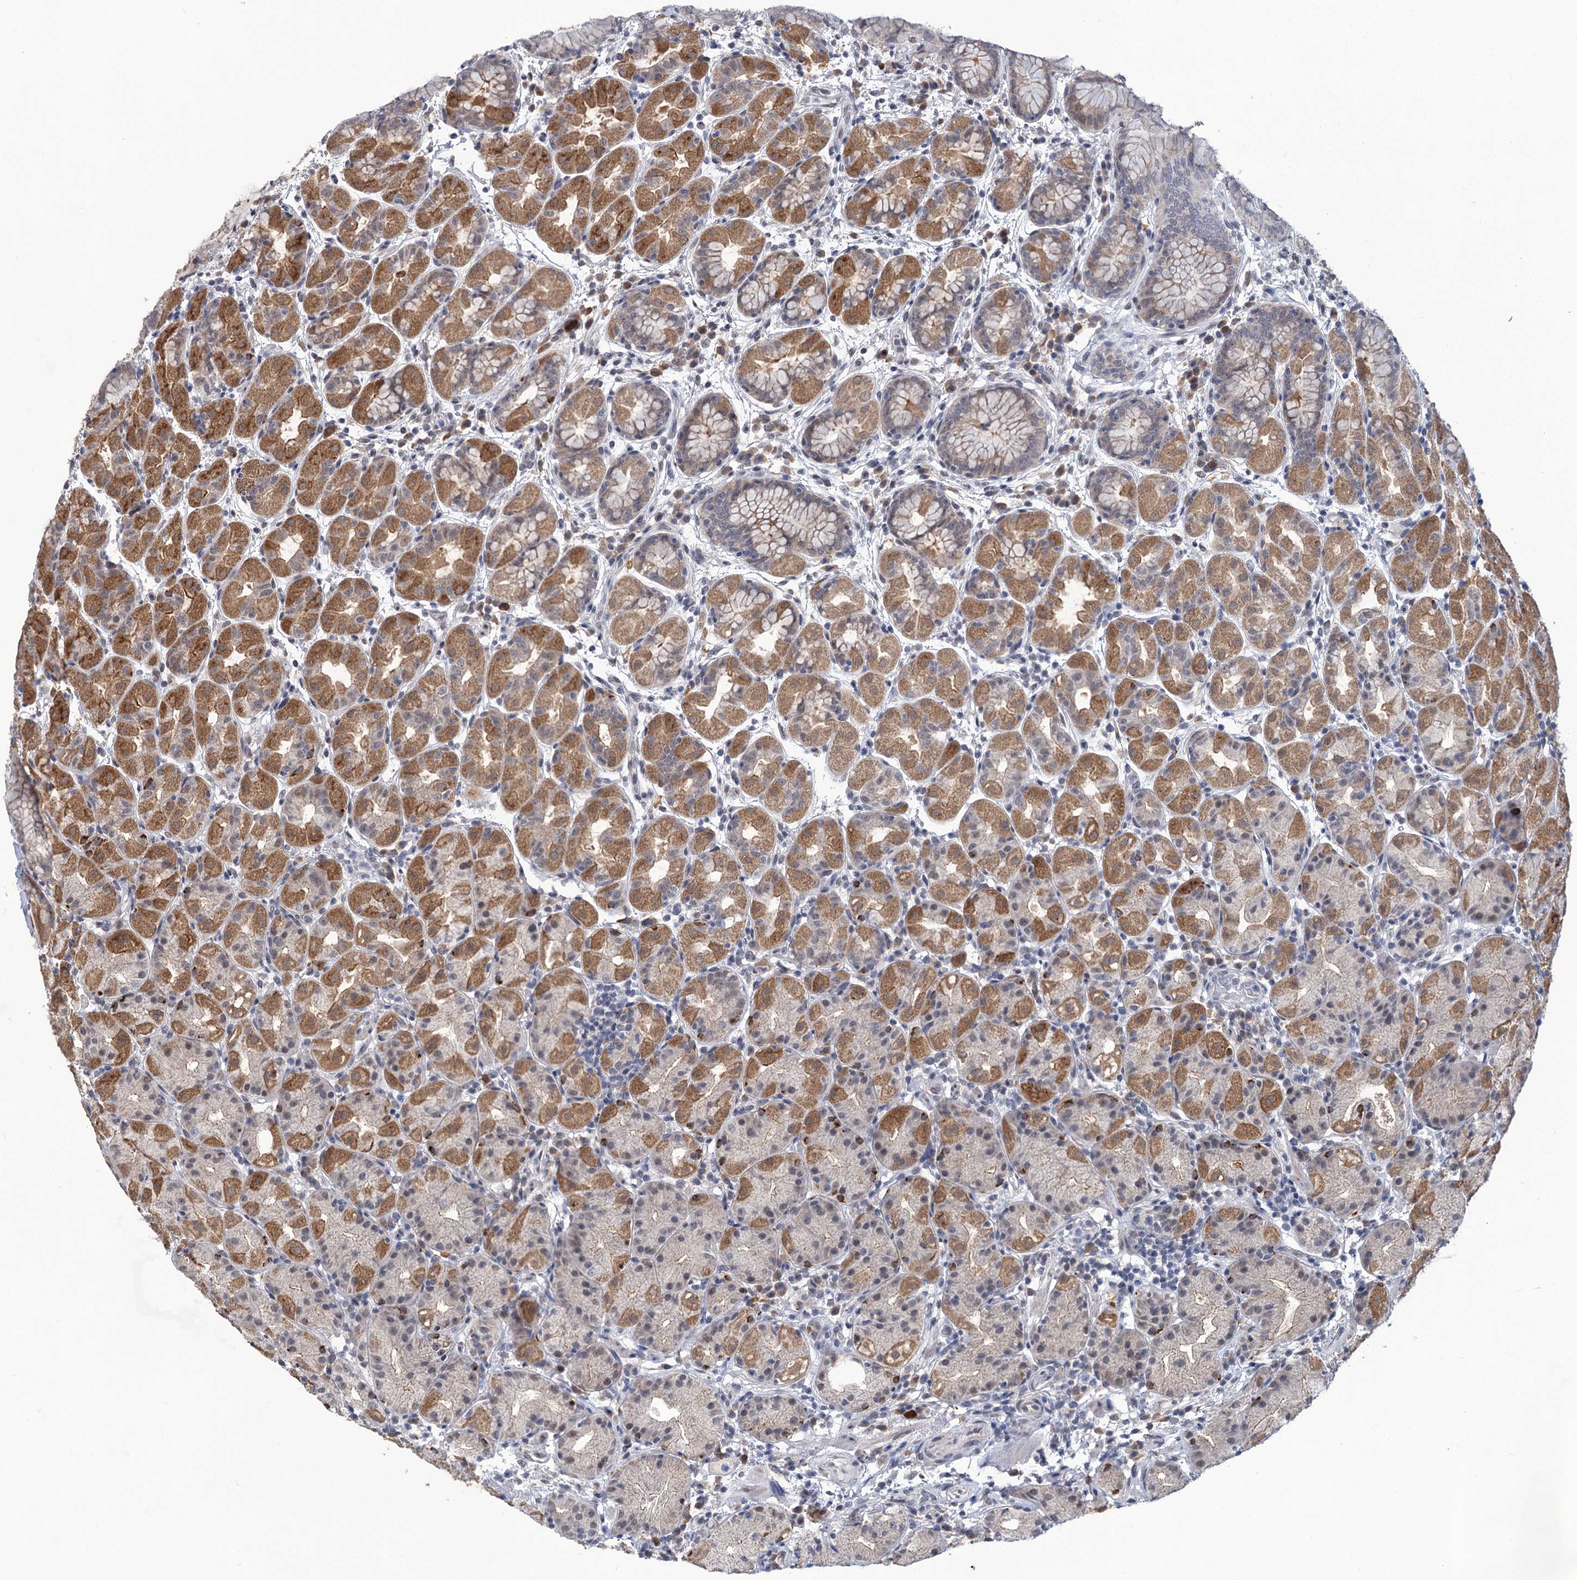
{"staining": {"intensity": "moderate", "quantity": "25%-75%", "location": "cytoplasmic/membranous"}, "tissue": "stomach", "cell_type": "Glandular cells", "image_type": "normal", "snomed": [{"axis": "morphology", "description": "Normal tissue, NOS"}, {"axis": "topography", "description": "Stomach"}], "caption": "Immunohistochemical staining of unremarkable stomach displays moderate cytoplasmic/membranous protein staining in about 25%-75% of glandular cells. (brown staining indicates protein expression, while blue staining denotes nuclei).", "gene": "TTC17", "patient": {"sex": "female", "age": 79}}